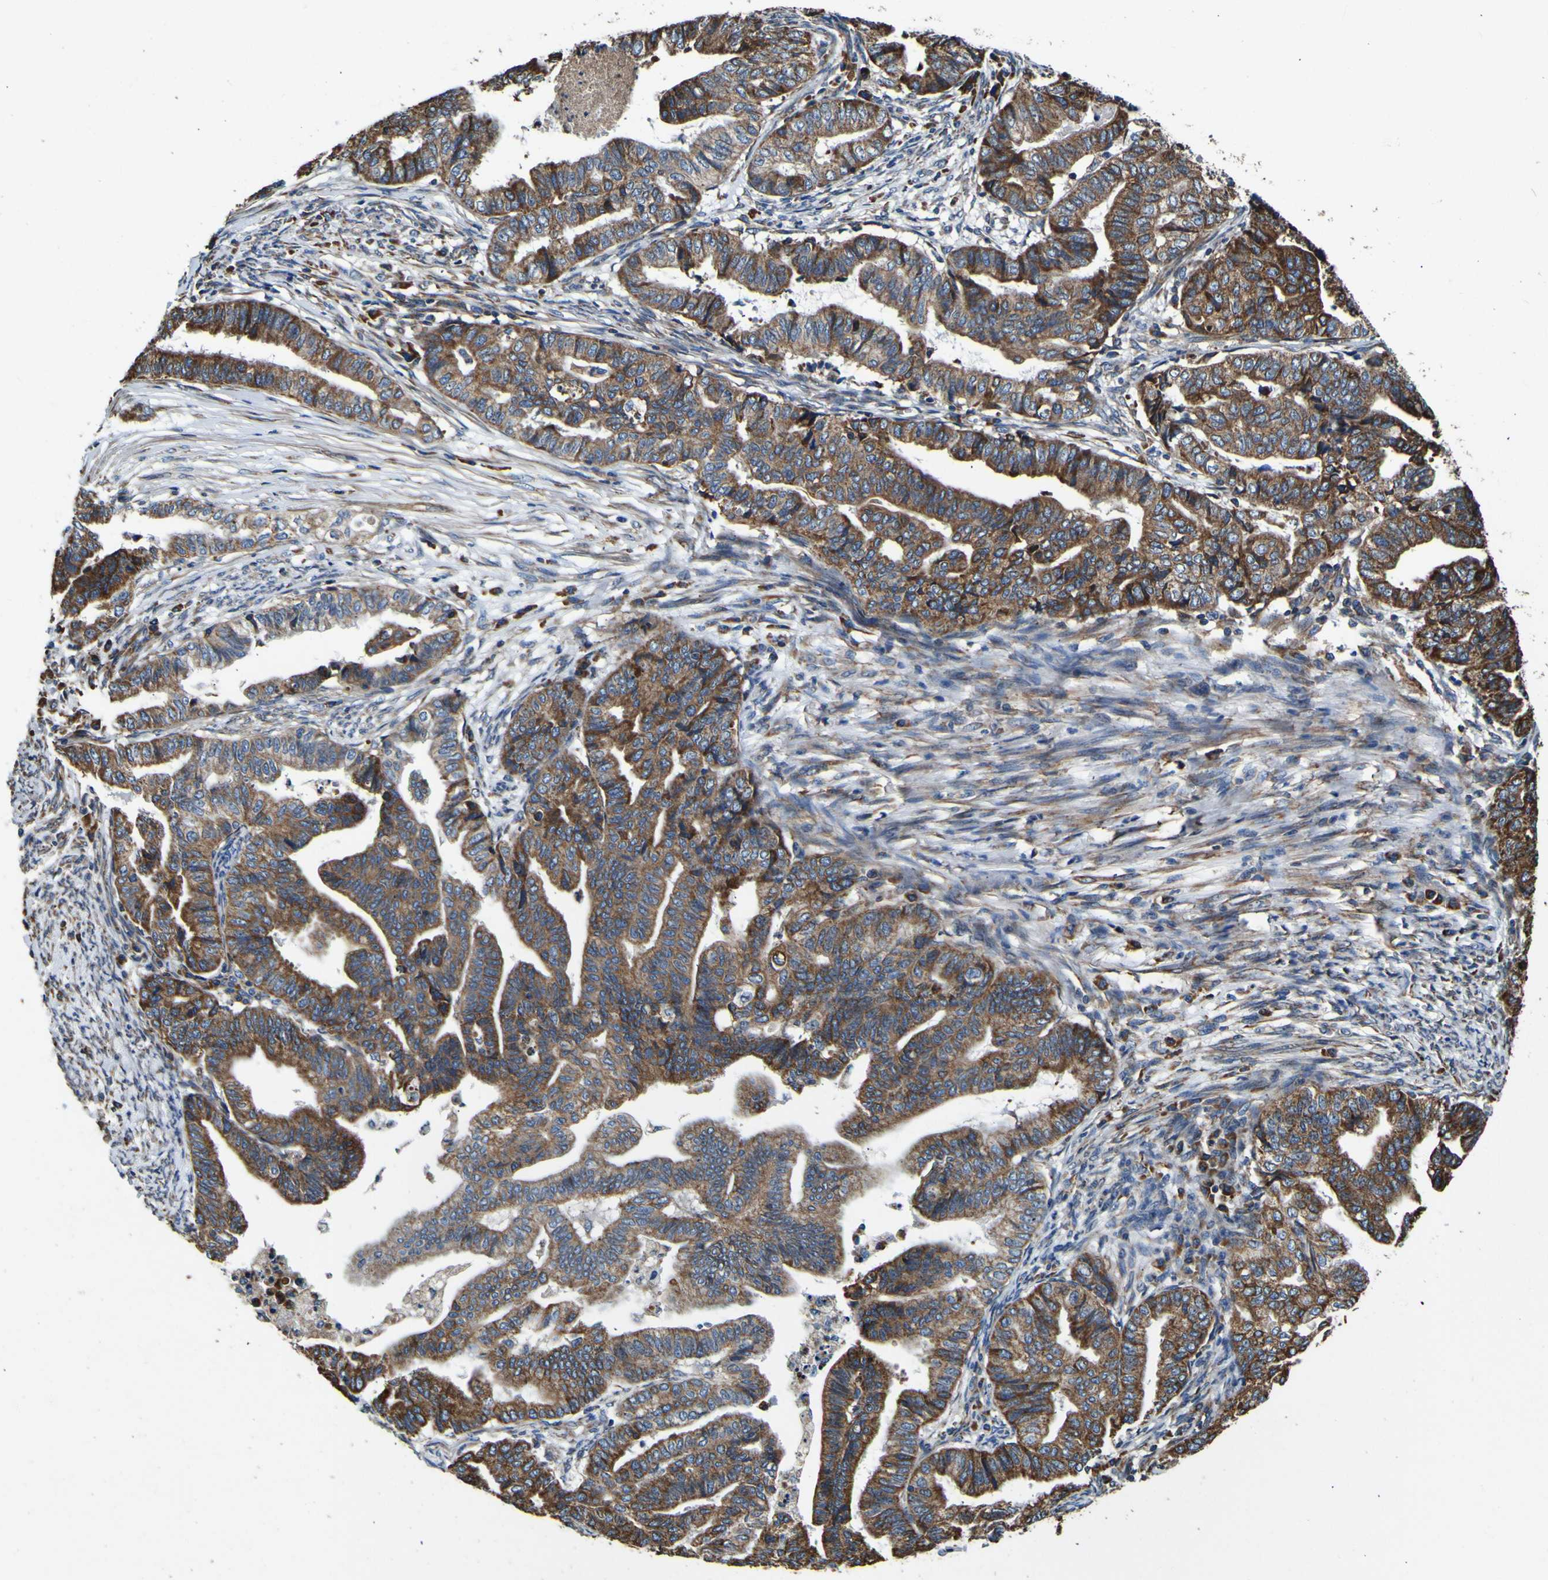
{"staining": {"intensity": "moderate", "quantity": ">75%", "location": "cytoplasmic/membranous"}, "tissue": "endometrial cancer", "cell_type": "Tumor cells", "image_type": "cancer", "snomed": [{"axis": "morphology", "description": "Adenocarcinoma, NOS"}, {"axis": "topography", "description": "Endometrium"}], "caption": "Immunohistochemical staining of endometrial cancer displays medium levels of moderate cytoplasmic/membranous positivity in approximately >75% of tumor cells.", "gene": "INPP5A", "patient": {"sex": "female", "age": 79}}